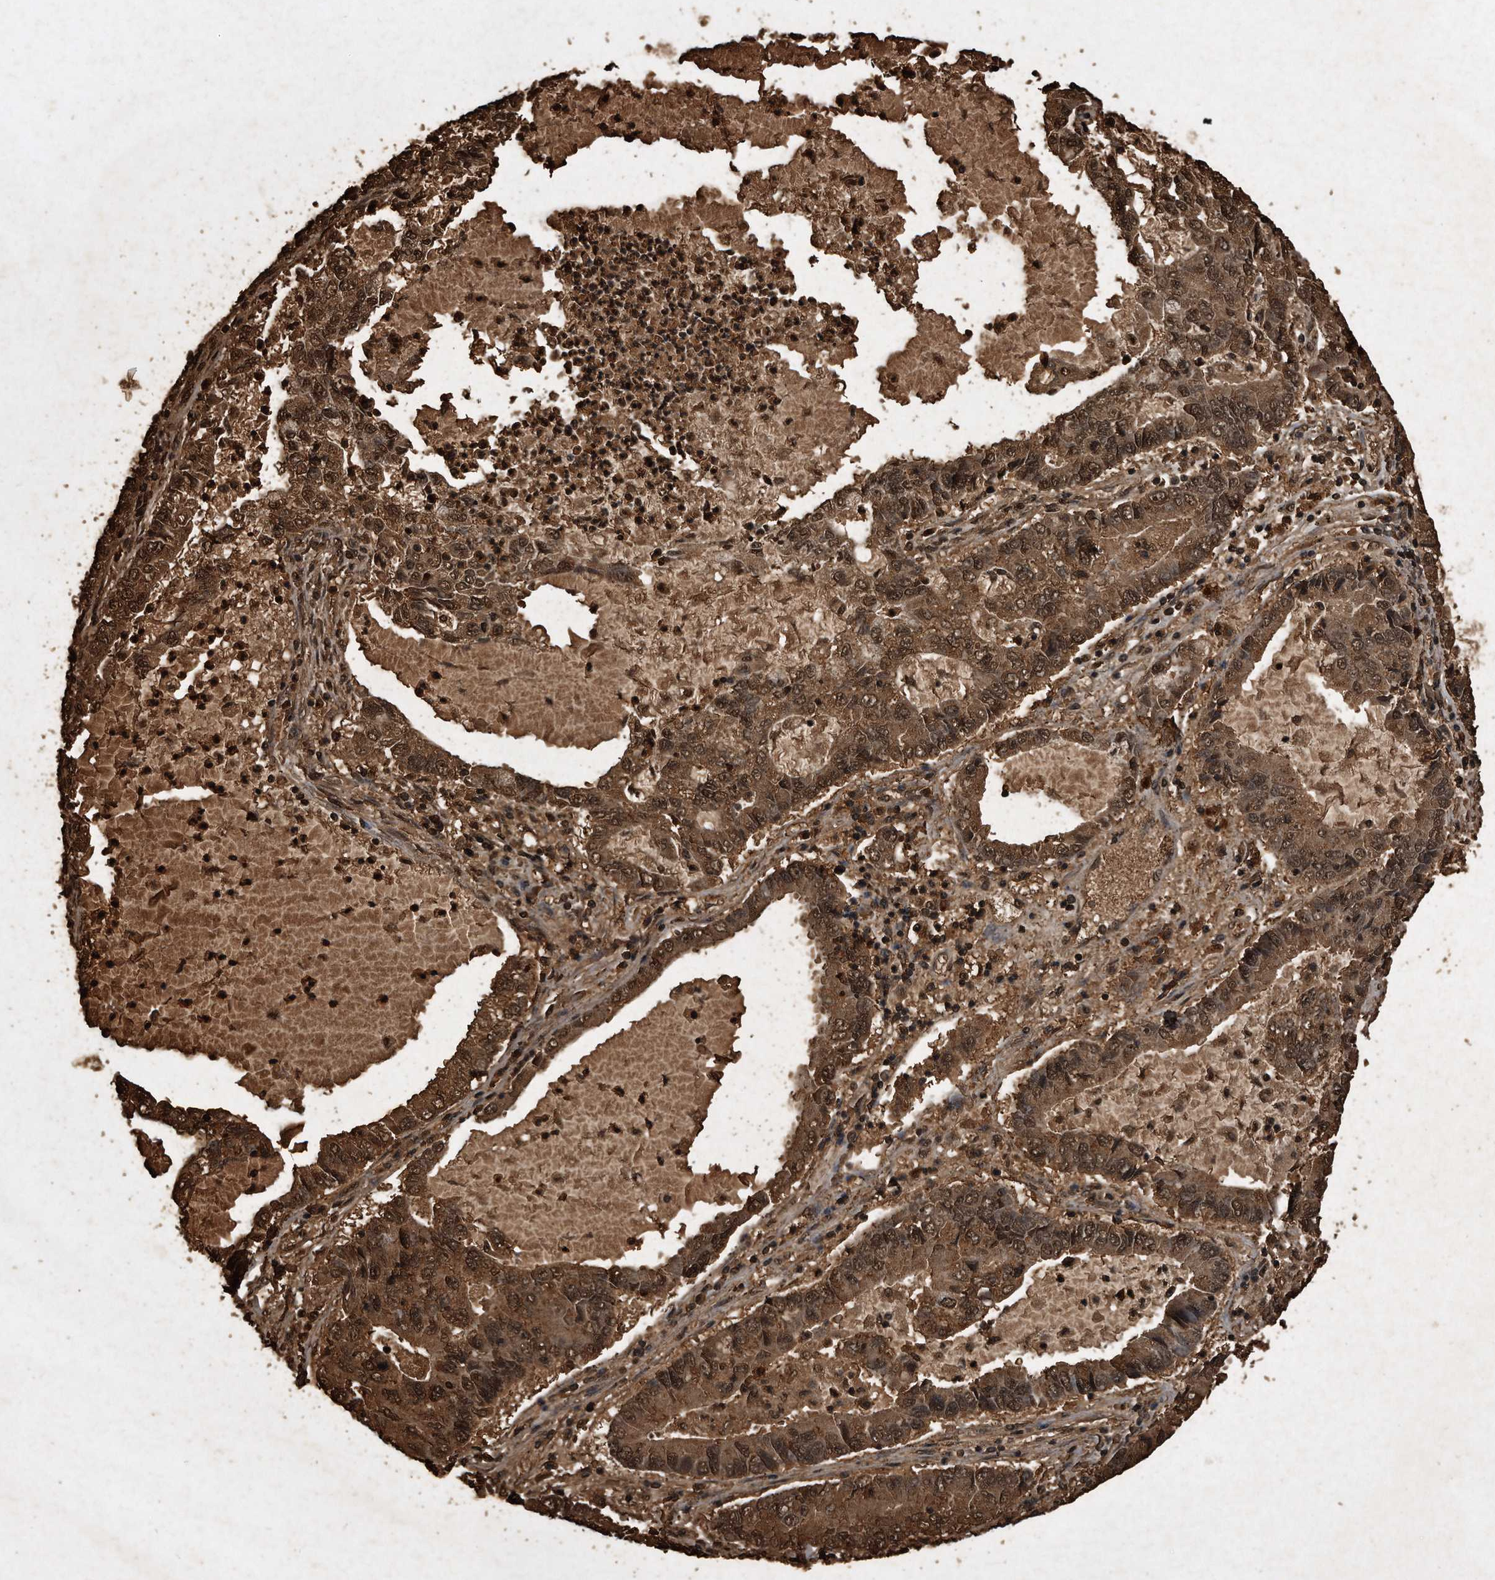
{"staining": {"intensity": "moderate", "quantity": ">75%", "location": "cytoplasmic/membranous,nuclear"}, "tissue": "lung cancer", "cell_type": "Tumor cells", "image_type": "cancer", "snomed": [{"axis": "morphology", "description": "Adenocarcinoma, NOS"}, {"axis": "topography", "description": "Lung"}], "caption": "An image of human lung cancer (adenocarcinoma) stained for a protein displays moderate cytoplasmic/membranous and nuclear brown staining in tumor cells. (DAB (3,3'-diaminobenzidine) IHC, brown staining for protein, blue staining for nuclei).", "gene": "CFLAR", "patient": {"sex": "female", "age": 51}}